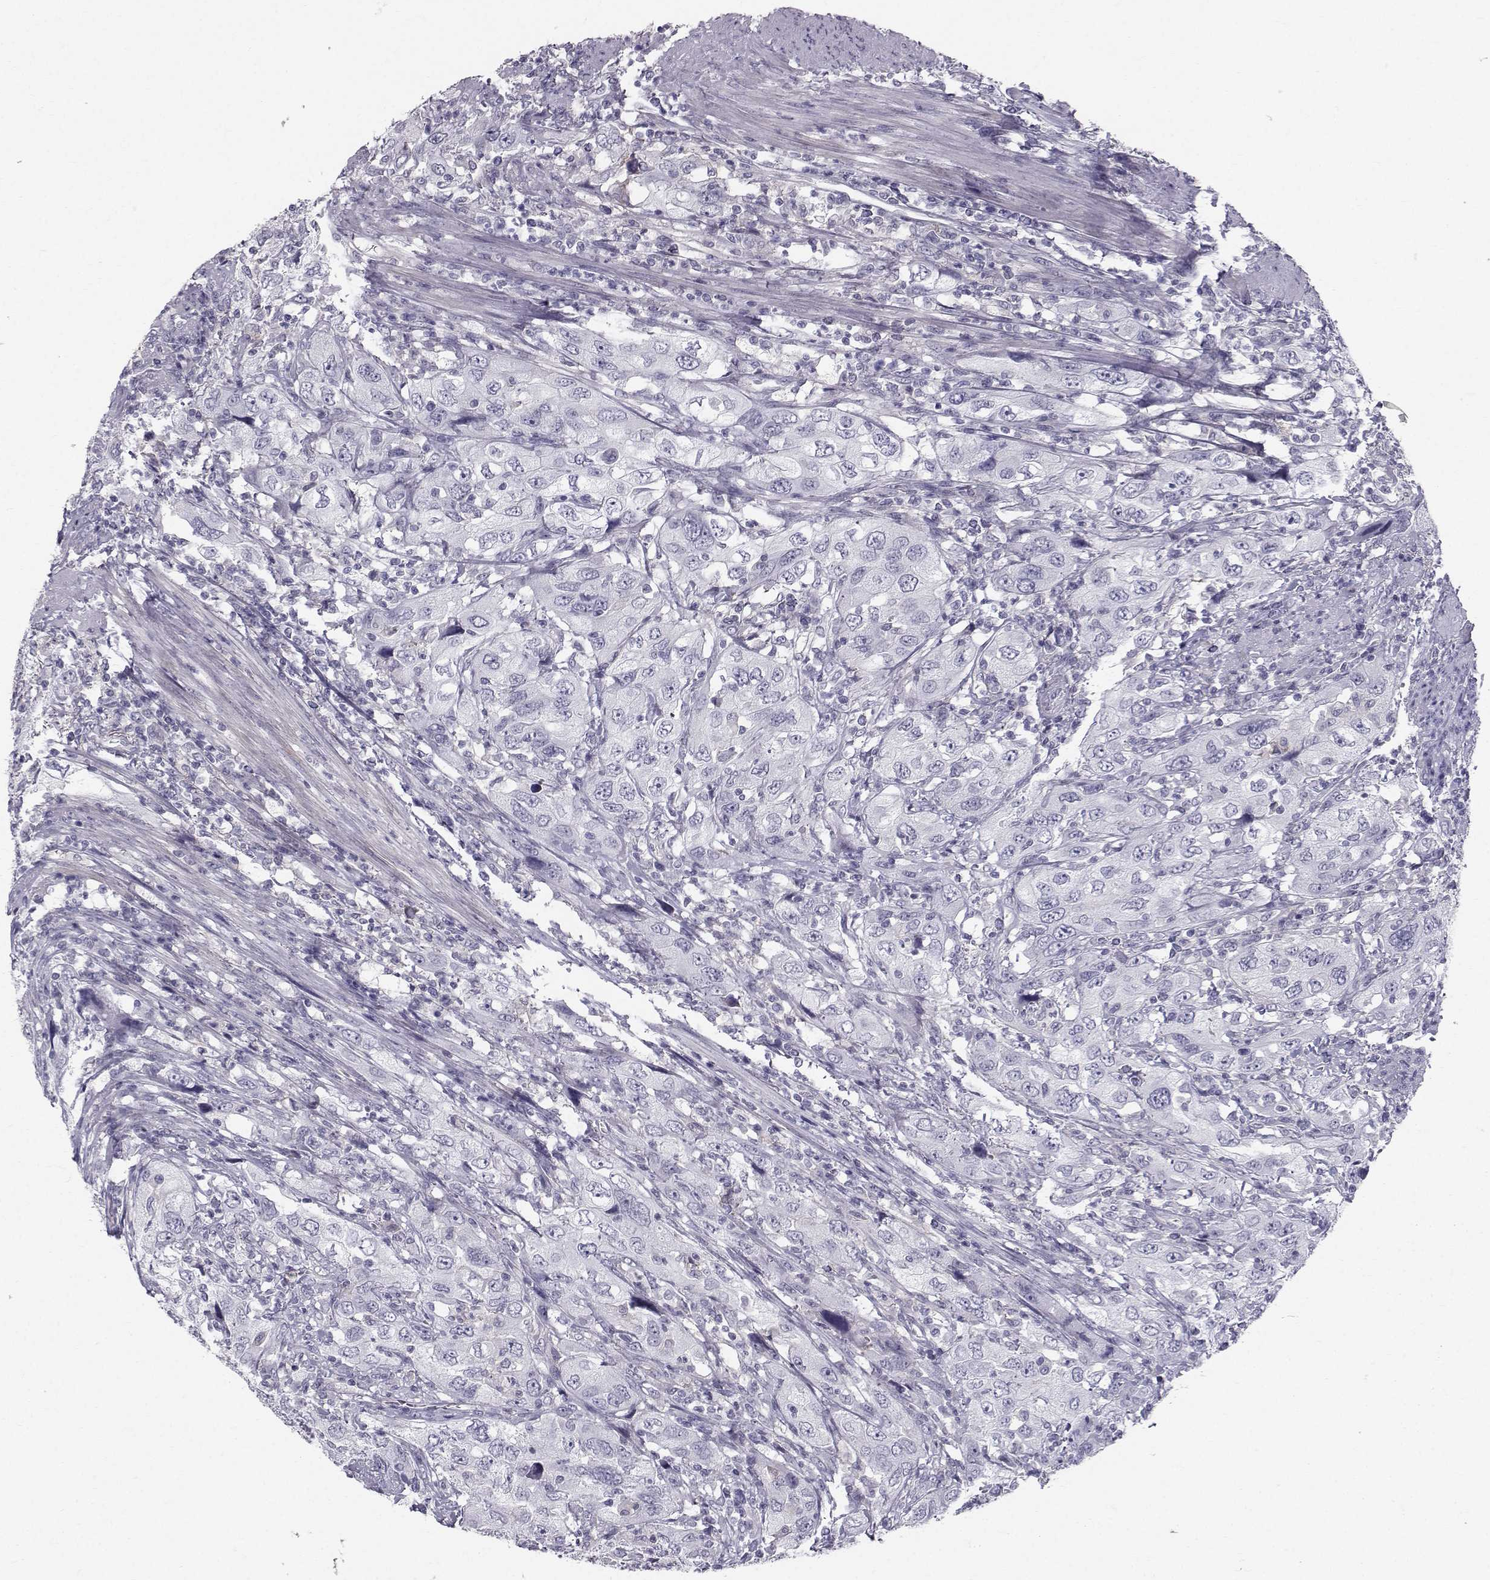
{"staining": {"intensity": "negative", "quantity": "none", "location": "none"}, "tissue": "urothelial cancer", "cell_type": "Tumor cells", "image_type": "cancer", "snomed": [{"axis": "morphology", "description": "Urothelial carcinoma, High grade"}, {"axis": "topography", "description": "Urinary bladder"}], "caption": "This is an immunohistochemistry micrograph of urothelial carcinoma (high-grade). There is no expression in tumor cells.", "gene": "SPDYE4", "patient": {"sex": "male", "age": 76}}